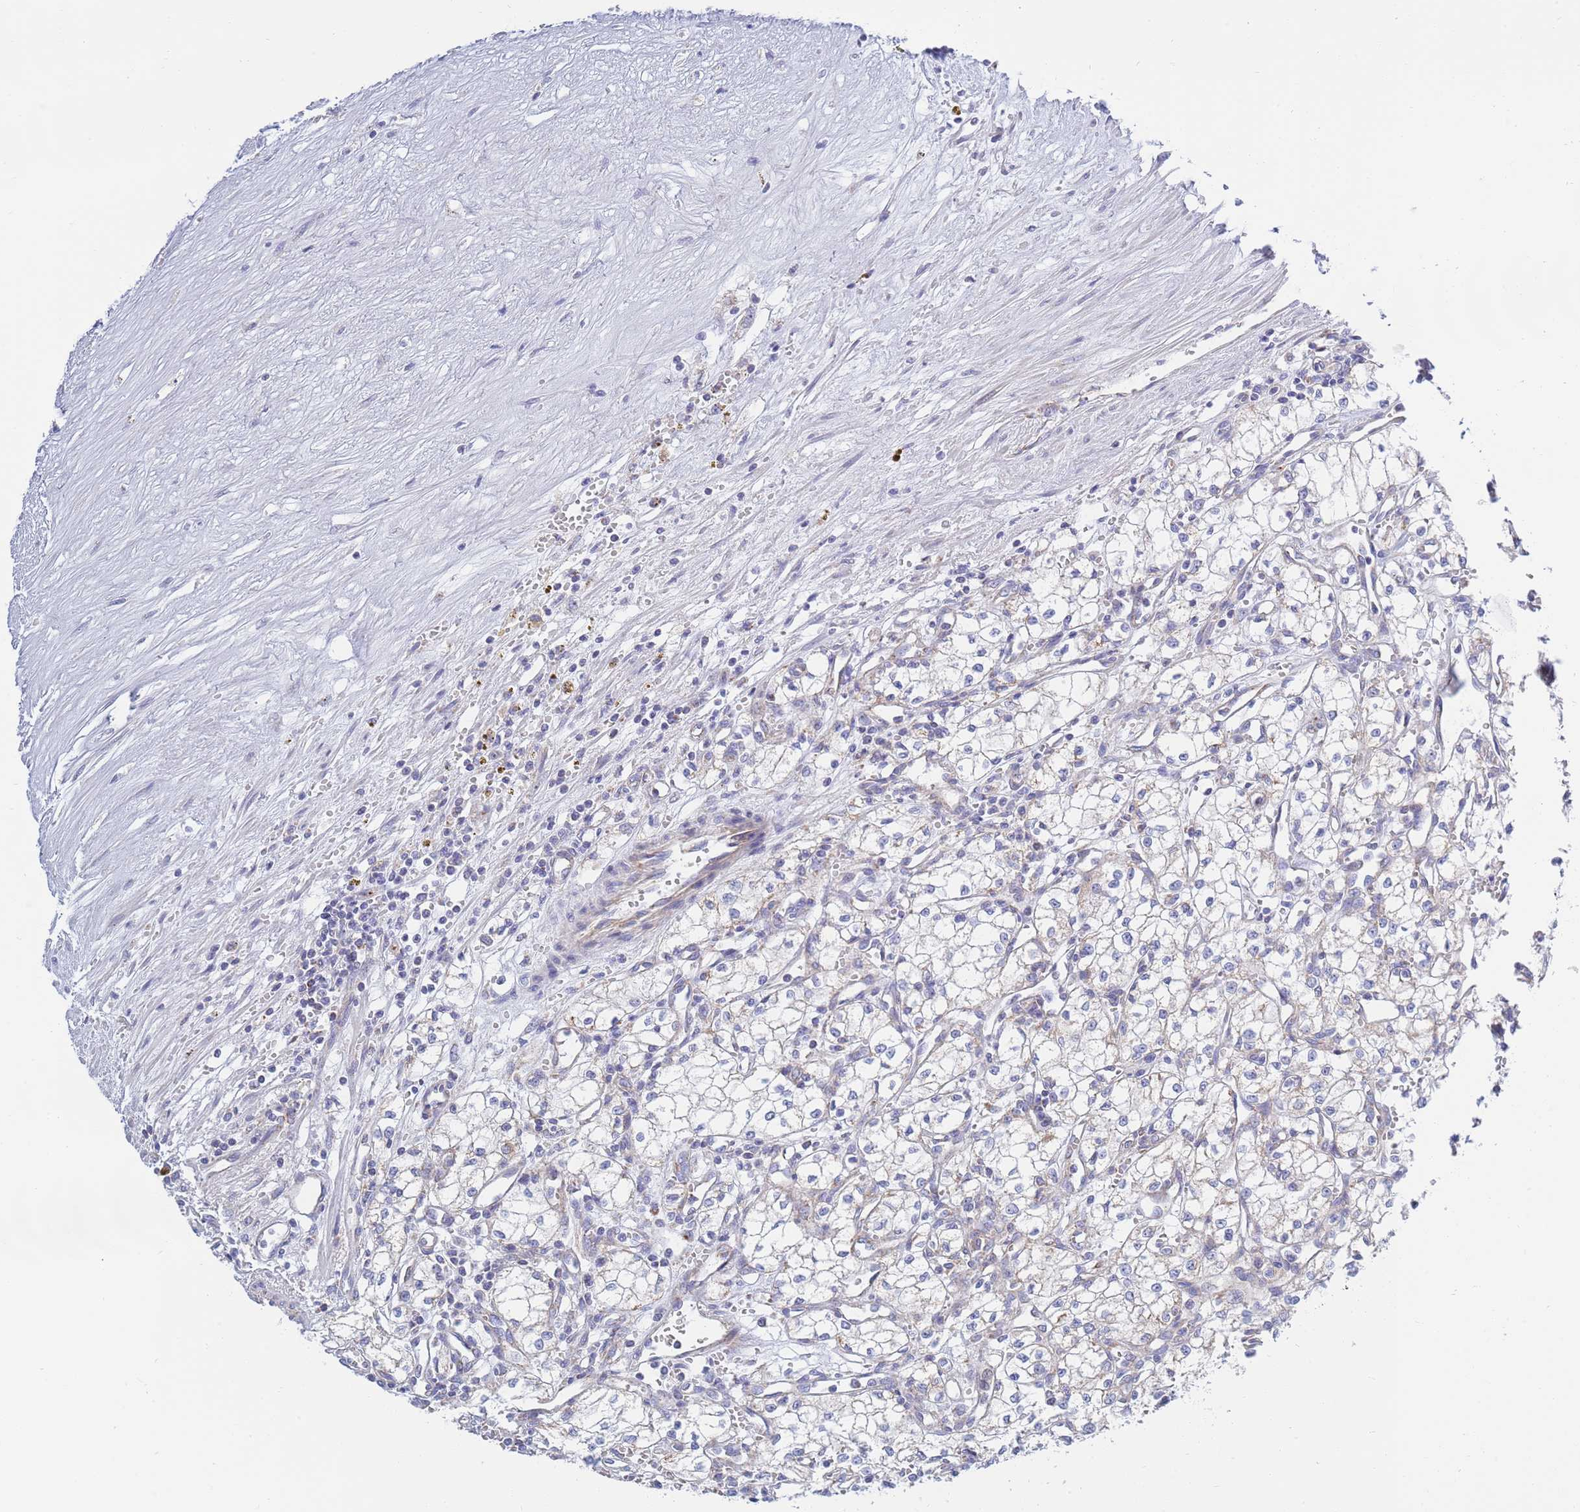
{"staining": {"intensity": "negative", "quantity": "none", "location": "none"}, "tissue": "renal cancer", "cell_type": "Tumor cells", "image_type": "cancer", "snomed": [{"axis": "morphology", "description": "Adenocarcinoma, NOS"}, {"axis": "topography", "description": "Kidney"}], "caption": "Immunohistochemistry of renal adenocarcinoma displays no staining in tumor cells.", "gene": "EMC8", "patient": {"sex": "male", "age": 59}}